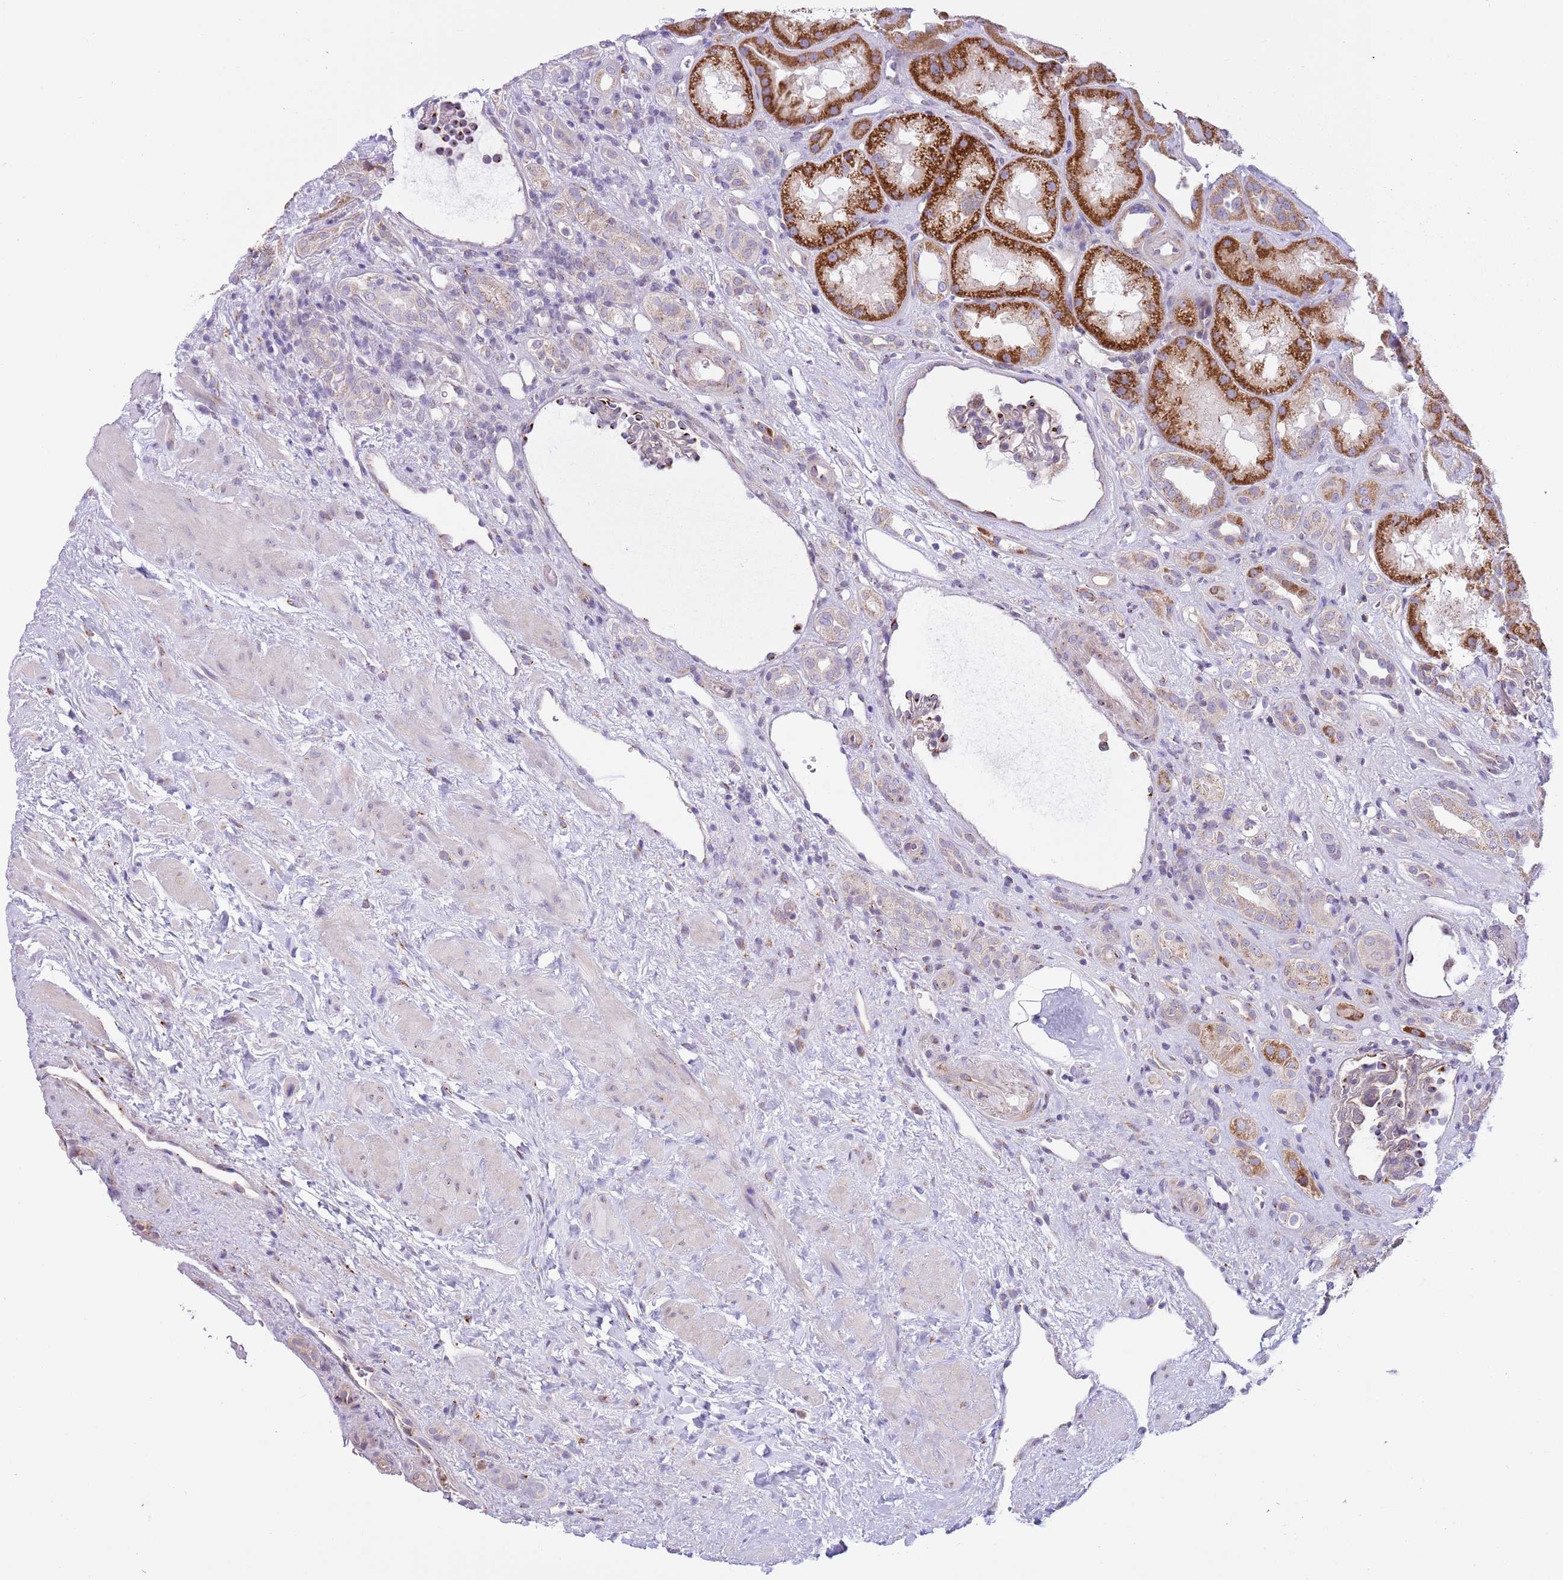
{"staining": {"intensity": "moderate", "quantity": "25%-75%", "location": "cytoplasmic/membranous"}, "tissue": "kidney", "cell_type": "Cells in glomeruli", "image_type": "normal", "snomed": [{"axis": "morphology", "description": "Normal tissue, NOS"}, {"axis": "topography", "description": "Kidney"}], "caption": "High-magnification brightfield microscopy of benign kidney stained with DAB (brown) and counterstained with hematoxylin (blue). cells in glomeruli exhibit moderate cytoplasmic/membranous positivity is identified in about25%-75% of cells.", "gene": "C20orf96", "patient": {"sex": "male", "age": 61}}